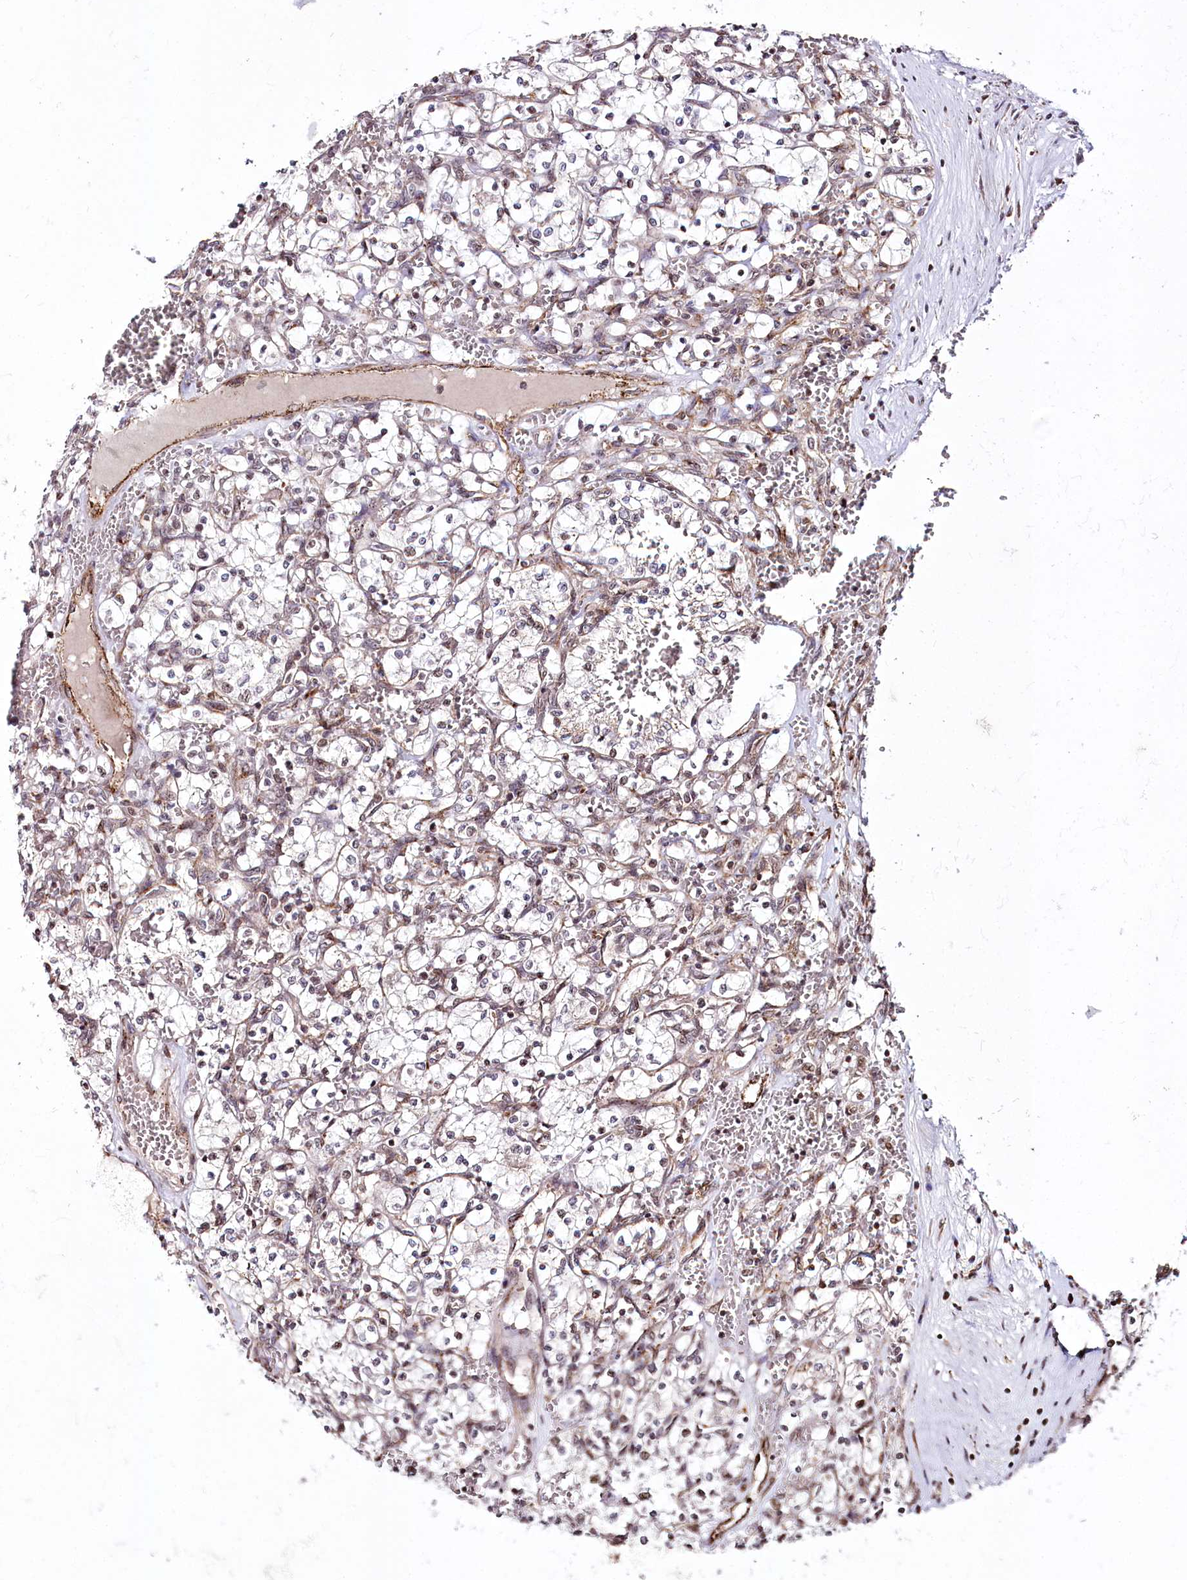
{"staining": {"intensity": "negative", "quantity": "none", "location": "none"}, "tissue": "renal cancer", "cell_type": "Tumor cells", "image_type": "cancer", "snomed": [{"axis": "morphology", "description": "Adenocarcinoma, NOS"}, {"axis": "topography", "description": "Kidney"}], "caption": "Immunohistochemical staining of human renal cancer (adenocarcinoma) displays no significant positivity in tumor cells. Brightfield microscopy of IHC stained with DAB (brown) and hematoxylin (blue), captured at high magnification.", "gene": "HOXC8", "patient": {"sex": "female", "age": 69}}